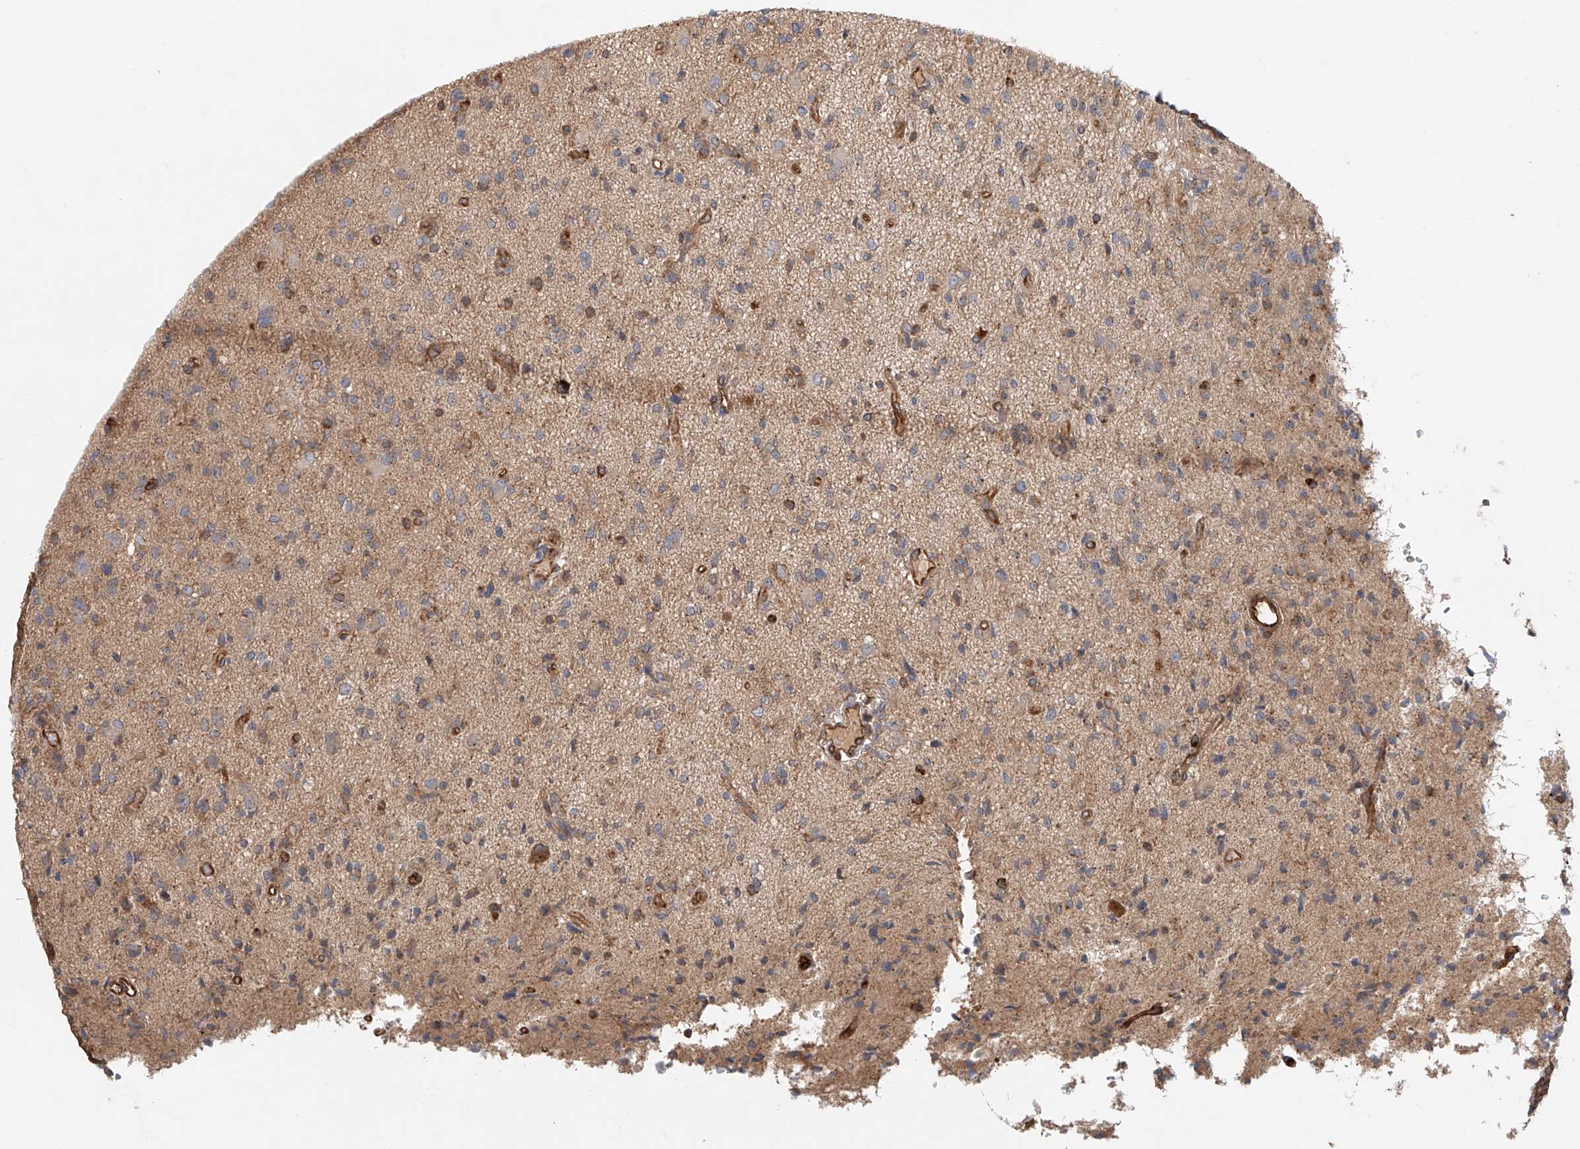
{"staining": {"intensity": "weak", "quantity": "<25%", "location": "cytoplasmic/membranous"}, "tissue": "glioma", "cell_type": "Tumor cells", "image_type": "cancer", "snomed": [{"axis": "morphology", "description": "Glioma, malignant, High grade"}, {"axis": "topography", "description": "Brain"}], "caption": "Immunohistochemistry (IHC) image of neoplastic tissue: glioma stained with DAB demonstrates no significant protein staining in tumor cells.", "gene": "FRYL", "patient": {"sex": "female", "age": 57}}